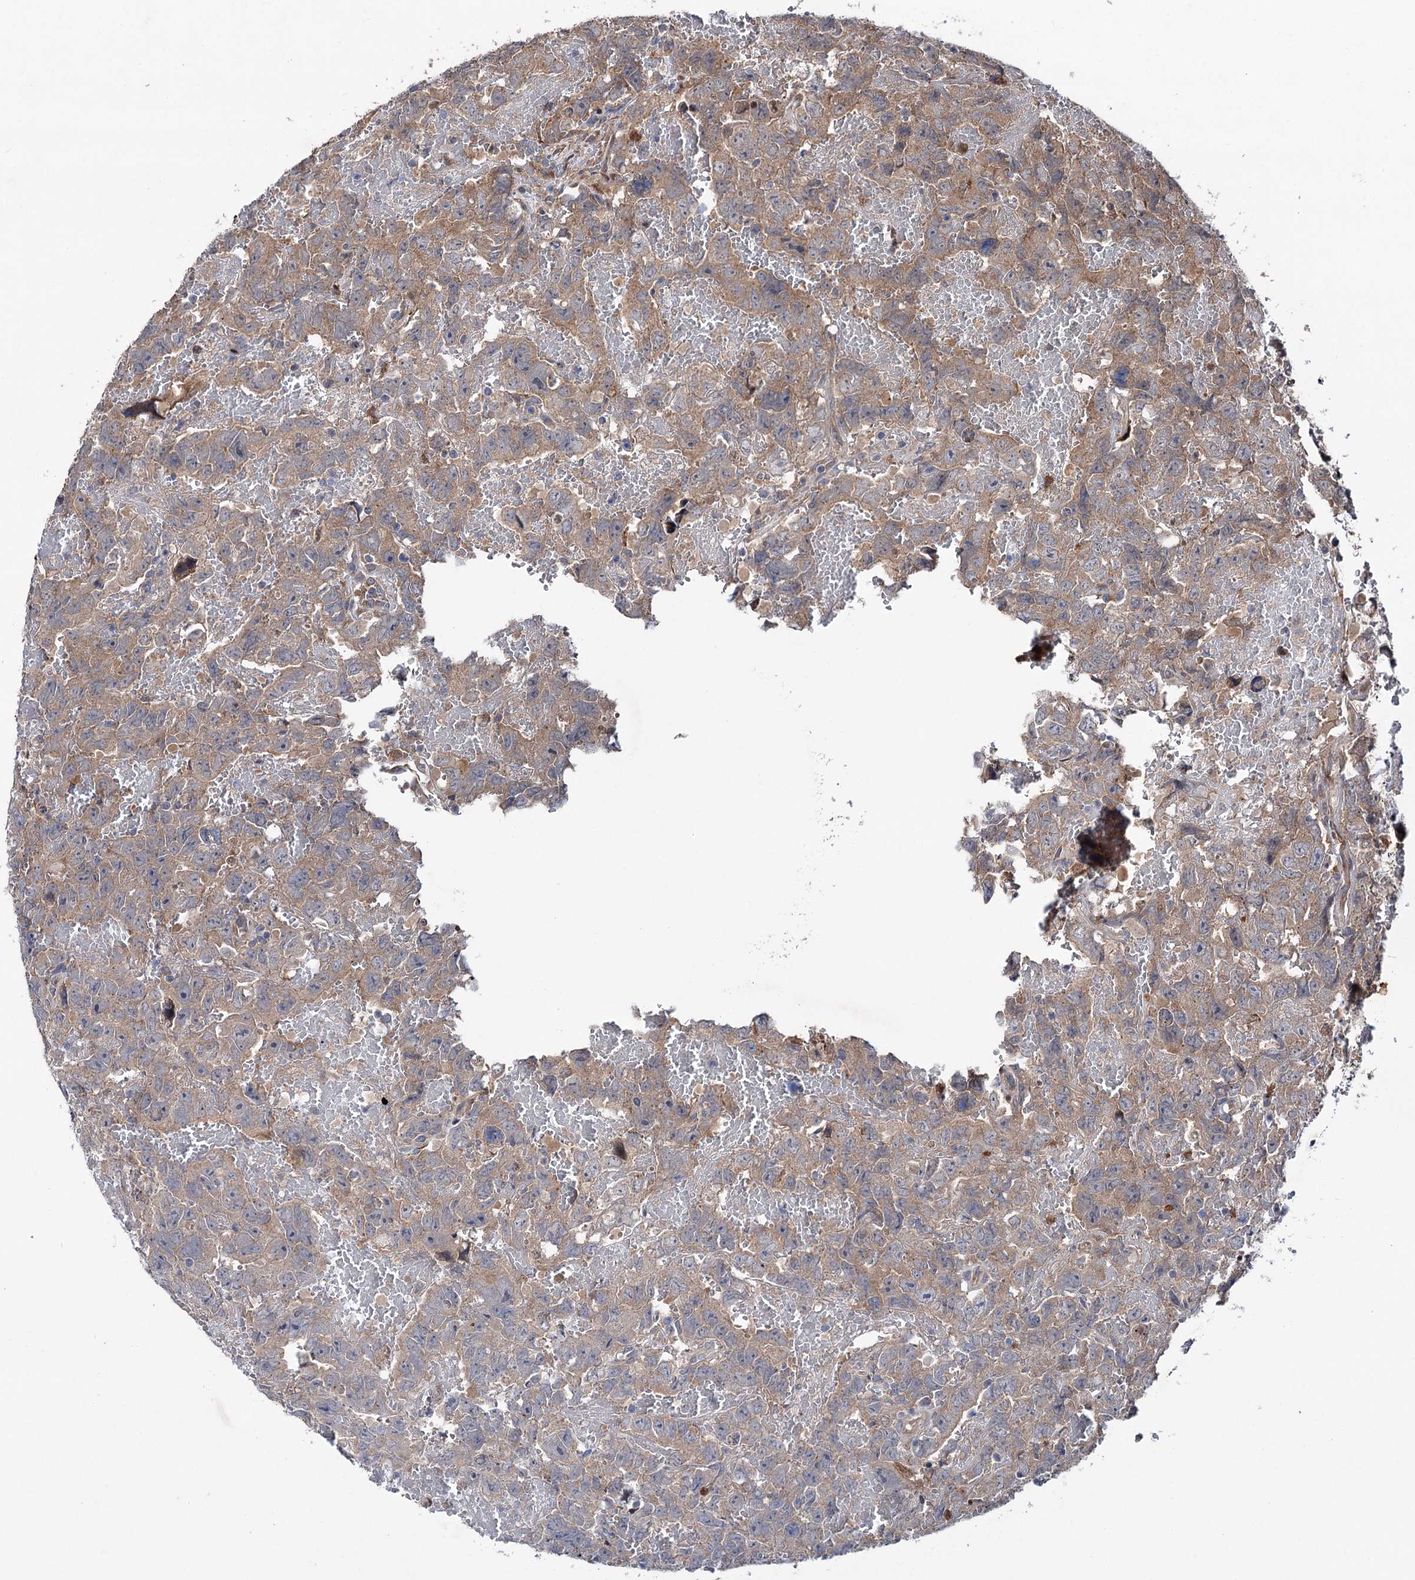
{"staining": {"intensity": "weak", "quantity": "25%-75%", "location": "cytoplasmic/membranous"}, "tissue": "testis cancer", "cell_type": "Tumor cells", "image_type": "cancer", "snomed": [{"axis": "morphology", "description": "Carcinoma, Embryonal, NOS"}, {"axis": "topography", "description": "Testis"}], "caption": "Testis cancer tissue displays weak cytoplasmic/membranous expression in about 25%-75% of tumor cells", "gene": "PTPN3", "patient": {"sex": "male", "age": 45}}